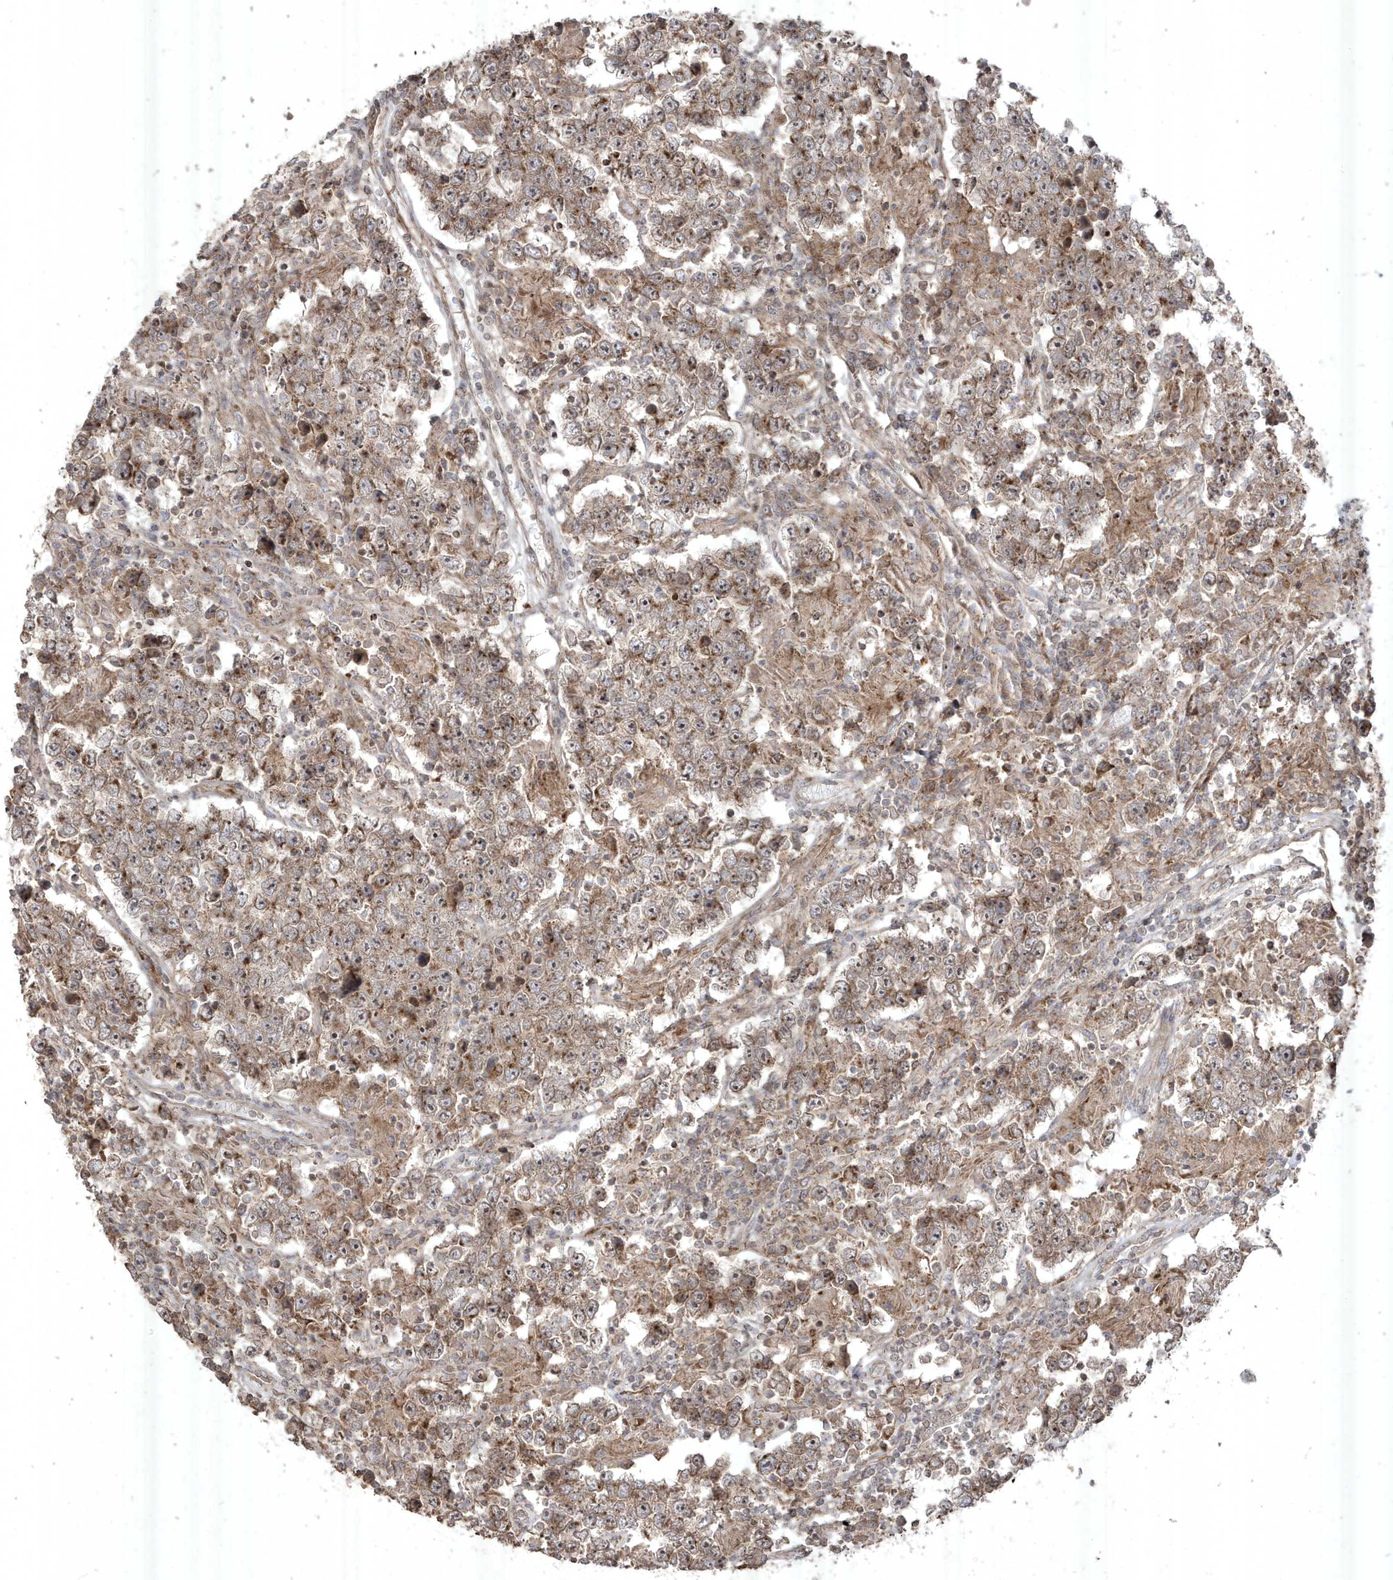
{"staining": {"intensity": "moderate", "quantity": "25%-75%", "location": "cytoplasmic/membranous"}, "tissue": "testis cancer", "cell_type": "Tumor cells", "image_type": "cancer", "snomed": [{"axis": "morphology", "description": "Normal tissue, NOS"}, {"axis": "morphology", "description": "Urothelial carcinoma, High grade"}, {"axis": "morphology", "description": "Seminoma, NOS"}, {"axis": "morphology", "description": "Carcinoma, Embryonal, NOS"}, {"axis": "topography", "description": "Urinary bladder"}, {"axis": "topography", "description": "Testis"}], "caption": "Human testis embryonal carcinoma stained with a protein marker exhibits moderate staining in tumor cells.", "gene": "CETN3", "patient": {"sex": "male", "age": 41}}